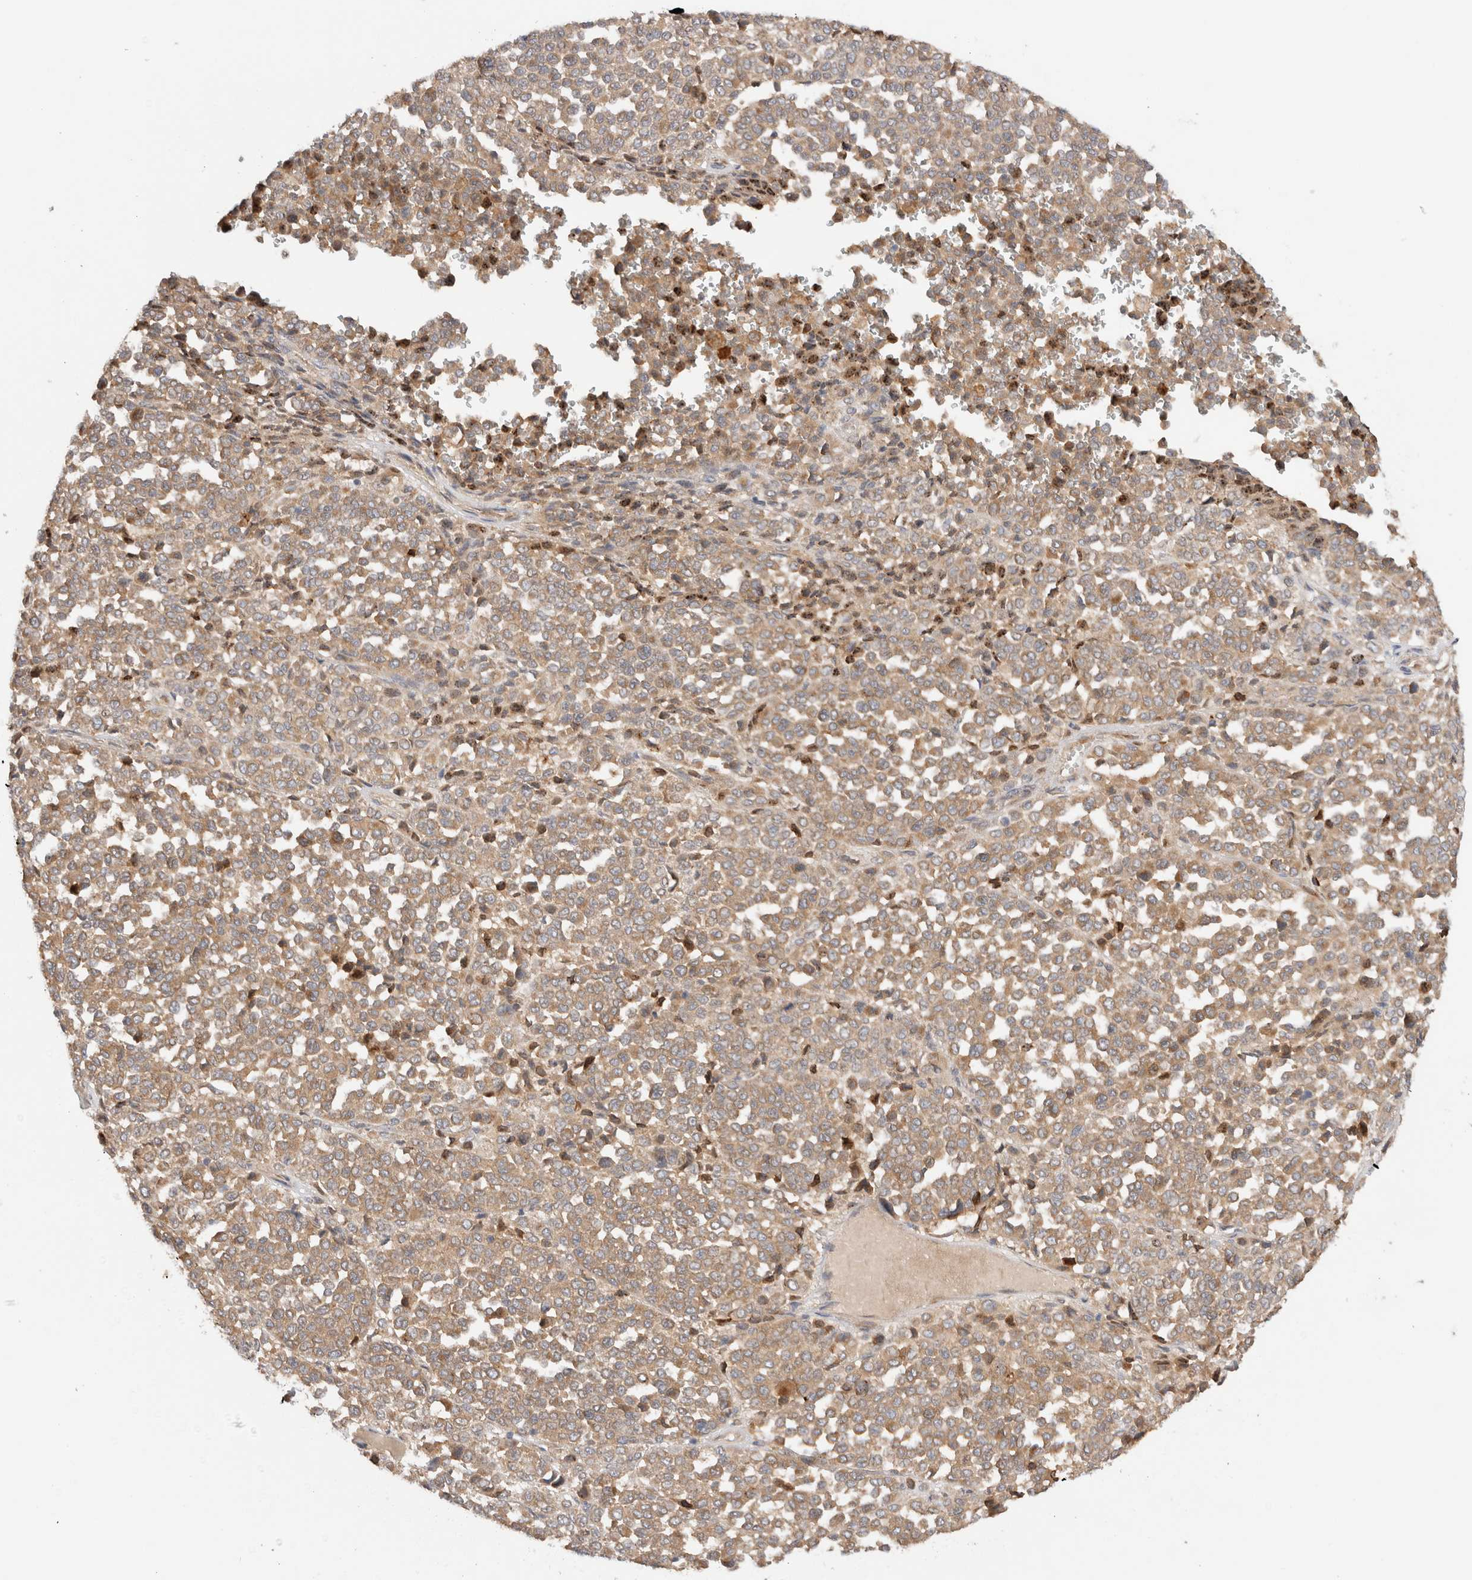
{"staining": {"intensity": "weak", "quantity": ">75%", "location": "cytoplasmic/membranous"}, "tissue": "melanoma", "cell_type": "Tumor cells", "image_type": "cancer", "snomed": [{"axis": "morphology", "description": "Malignant melanoma, Metastatic site"}, {"axis": "topography", "description": "Pancreas"}], "caption": "Immunohistochemistry (IHC) (DAB) staining of melanoma shows weak cytoplasmic/membranous protein expression in about >75% of tumor cells. (DAB IHC, brown staining for protein, blue staining for nuclei).", "gene": "SGK3", "patient": {"sex": "female", "age": 30}}